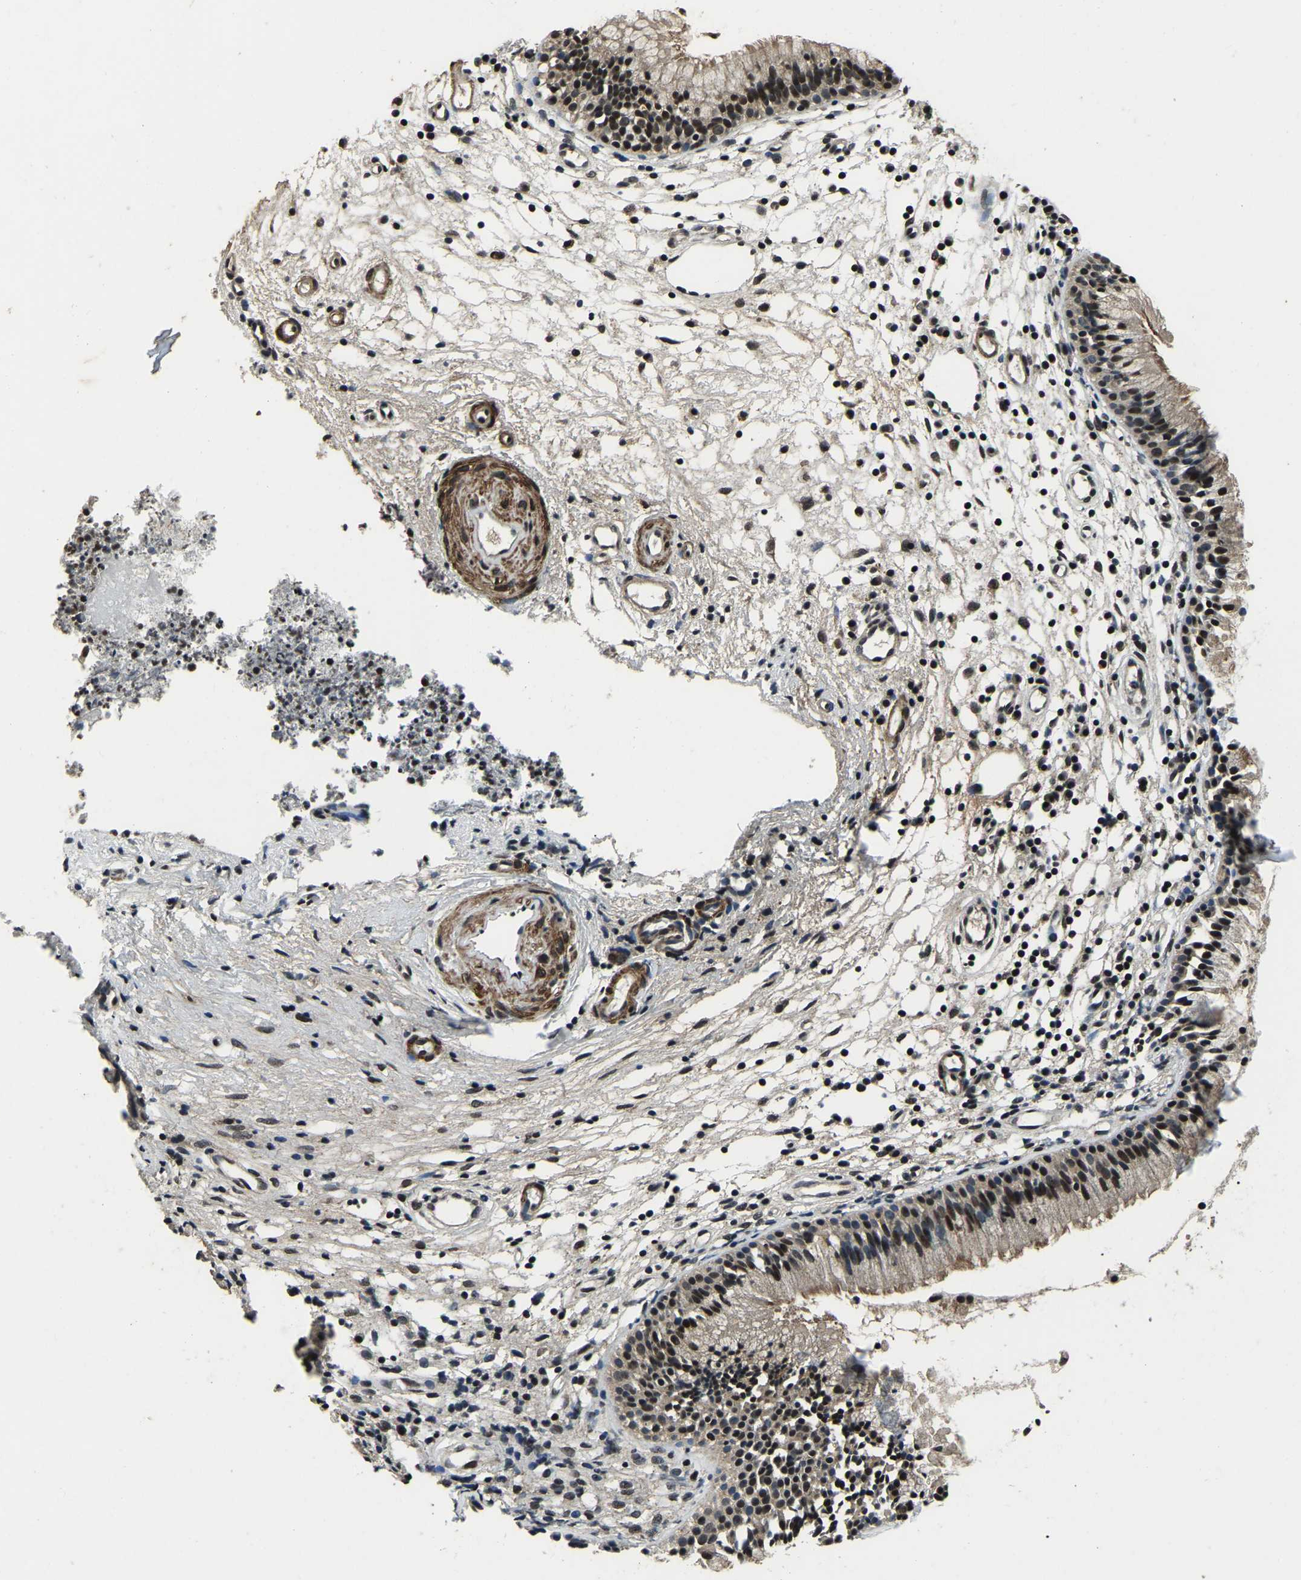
{"staining": {"intensity": "moderate", "quantity": ">75%", "location": "cytoplasmic/membranous,nuclear"}, "tissue": "nasopharynx", "cell_type": "Respiratory epithelial cells", "image_type": "normal", "snomed": [{"axis": "morphology", "description": "Normal tissue, NOS"}, {"axis": "topography", "description": "Nasopharynx"}], "caption": "This histopathology image demonstrates immunohistochemistry staining of benign nasopharynx, with medium moderate cytoplasmic/membranous,nuclear expression in about >75% of respiratory epithelial cells.", "gene": "ANKIB1", "patient": {"sex": "male", "age": 21}}